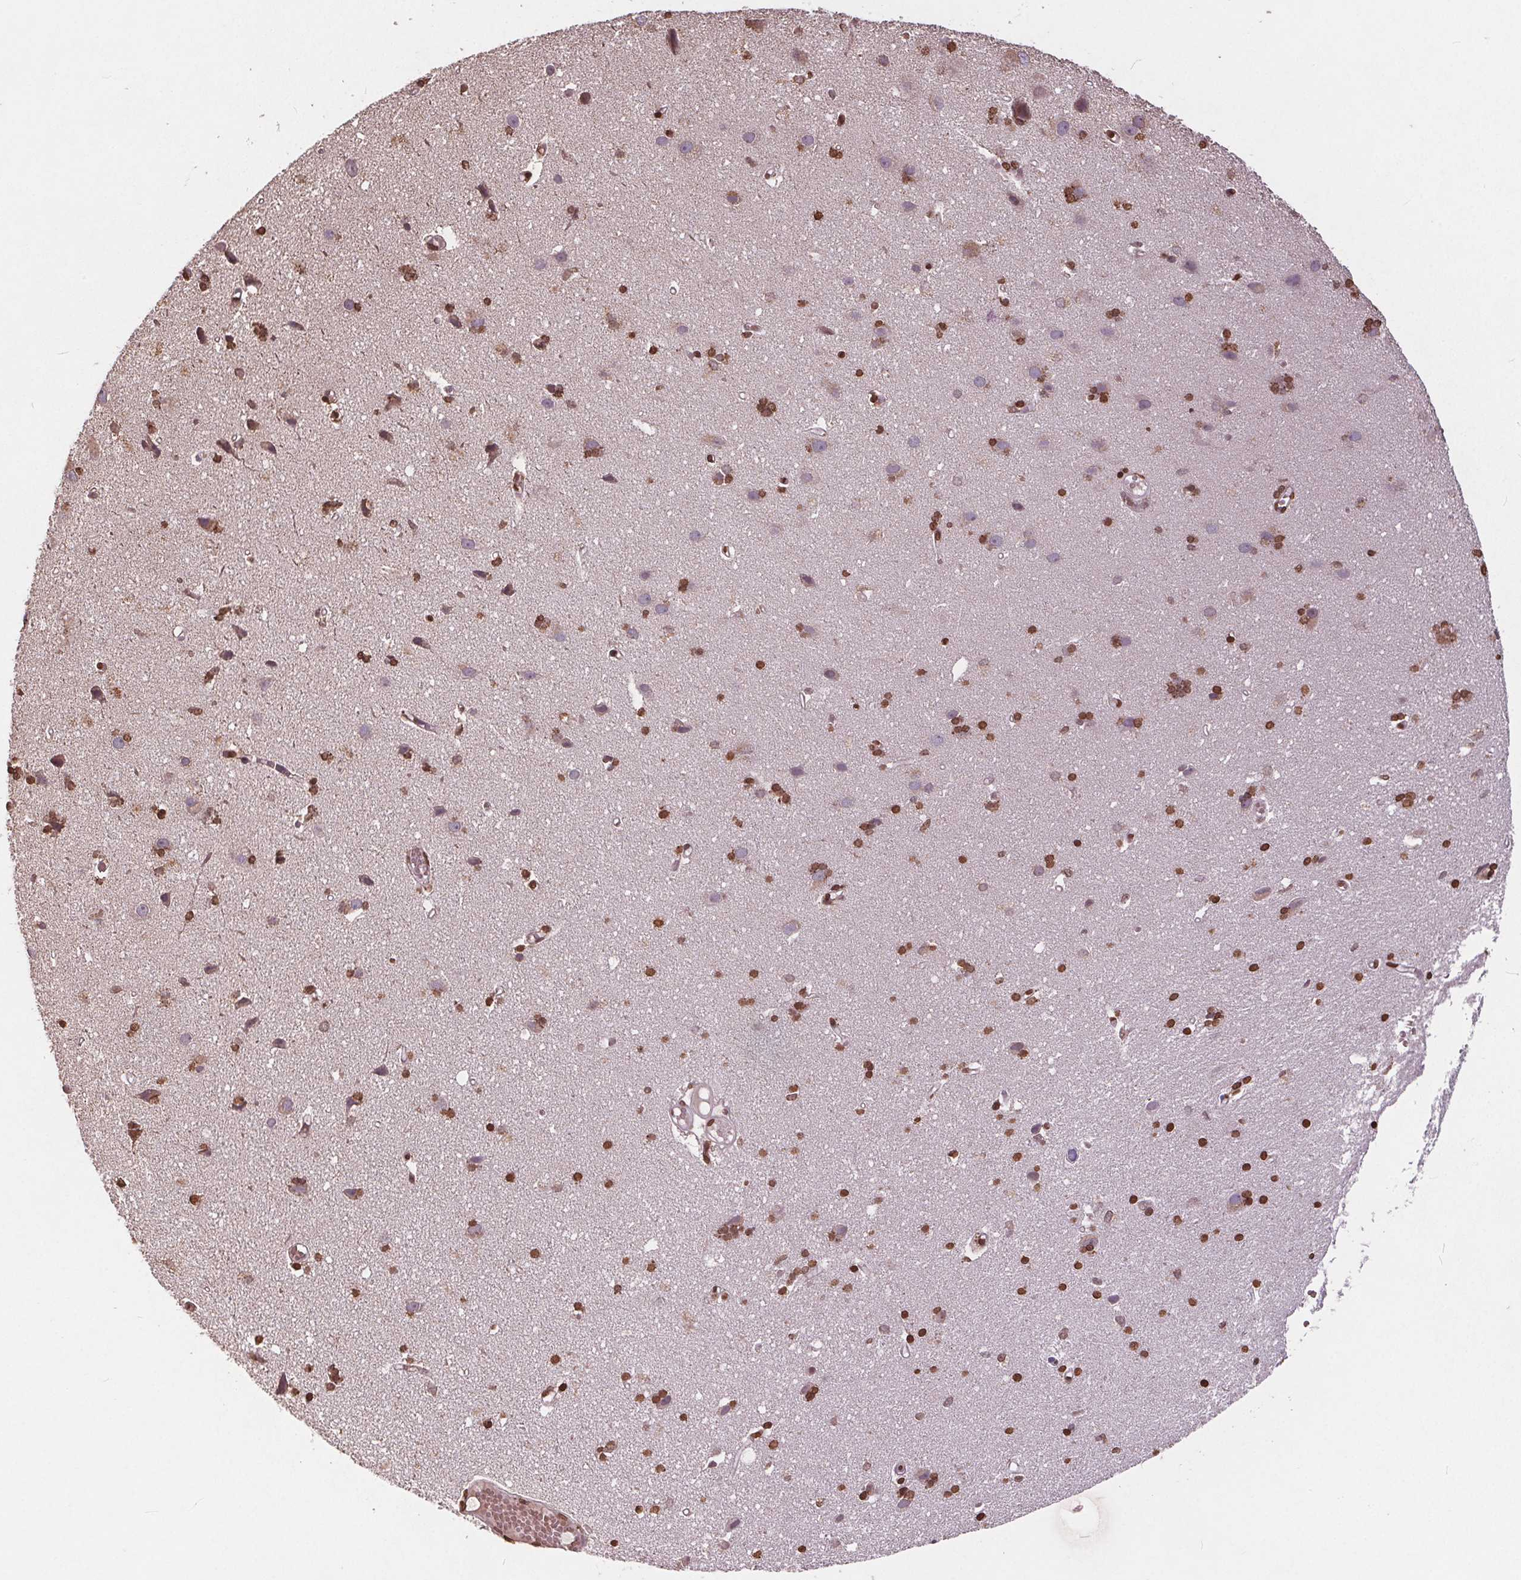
{"staining": {"intensity": "moderate", "quantity": ">75%", "location": "nuclear"}, "tissue": "cerebral cortex", "cell_type": "Endothelial cells", "image_type": "normal", "snomed": [{"axis": "morphology", "description": "Normal tissue, NOS"}, {"axis": "morphology", "description": "Glioma, malignant, High grade"}, {"axis": "topography", "description": "Cerebral cortex"}], "caption": "DAB immunohistochemical staining of unremarkable cerebral cortex reveals moderate nuclear protein staining in about >75% of endothelial cells. The staining is performed using DAB (3,3'-diaminobenzidine) brown chromogen to label protein expression. The nuclei are counter-stained blue using hematoxylin.", "gene": "HIF1AN", "patient": {"sex": "male", "age": 71}}